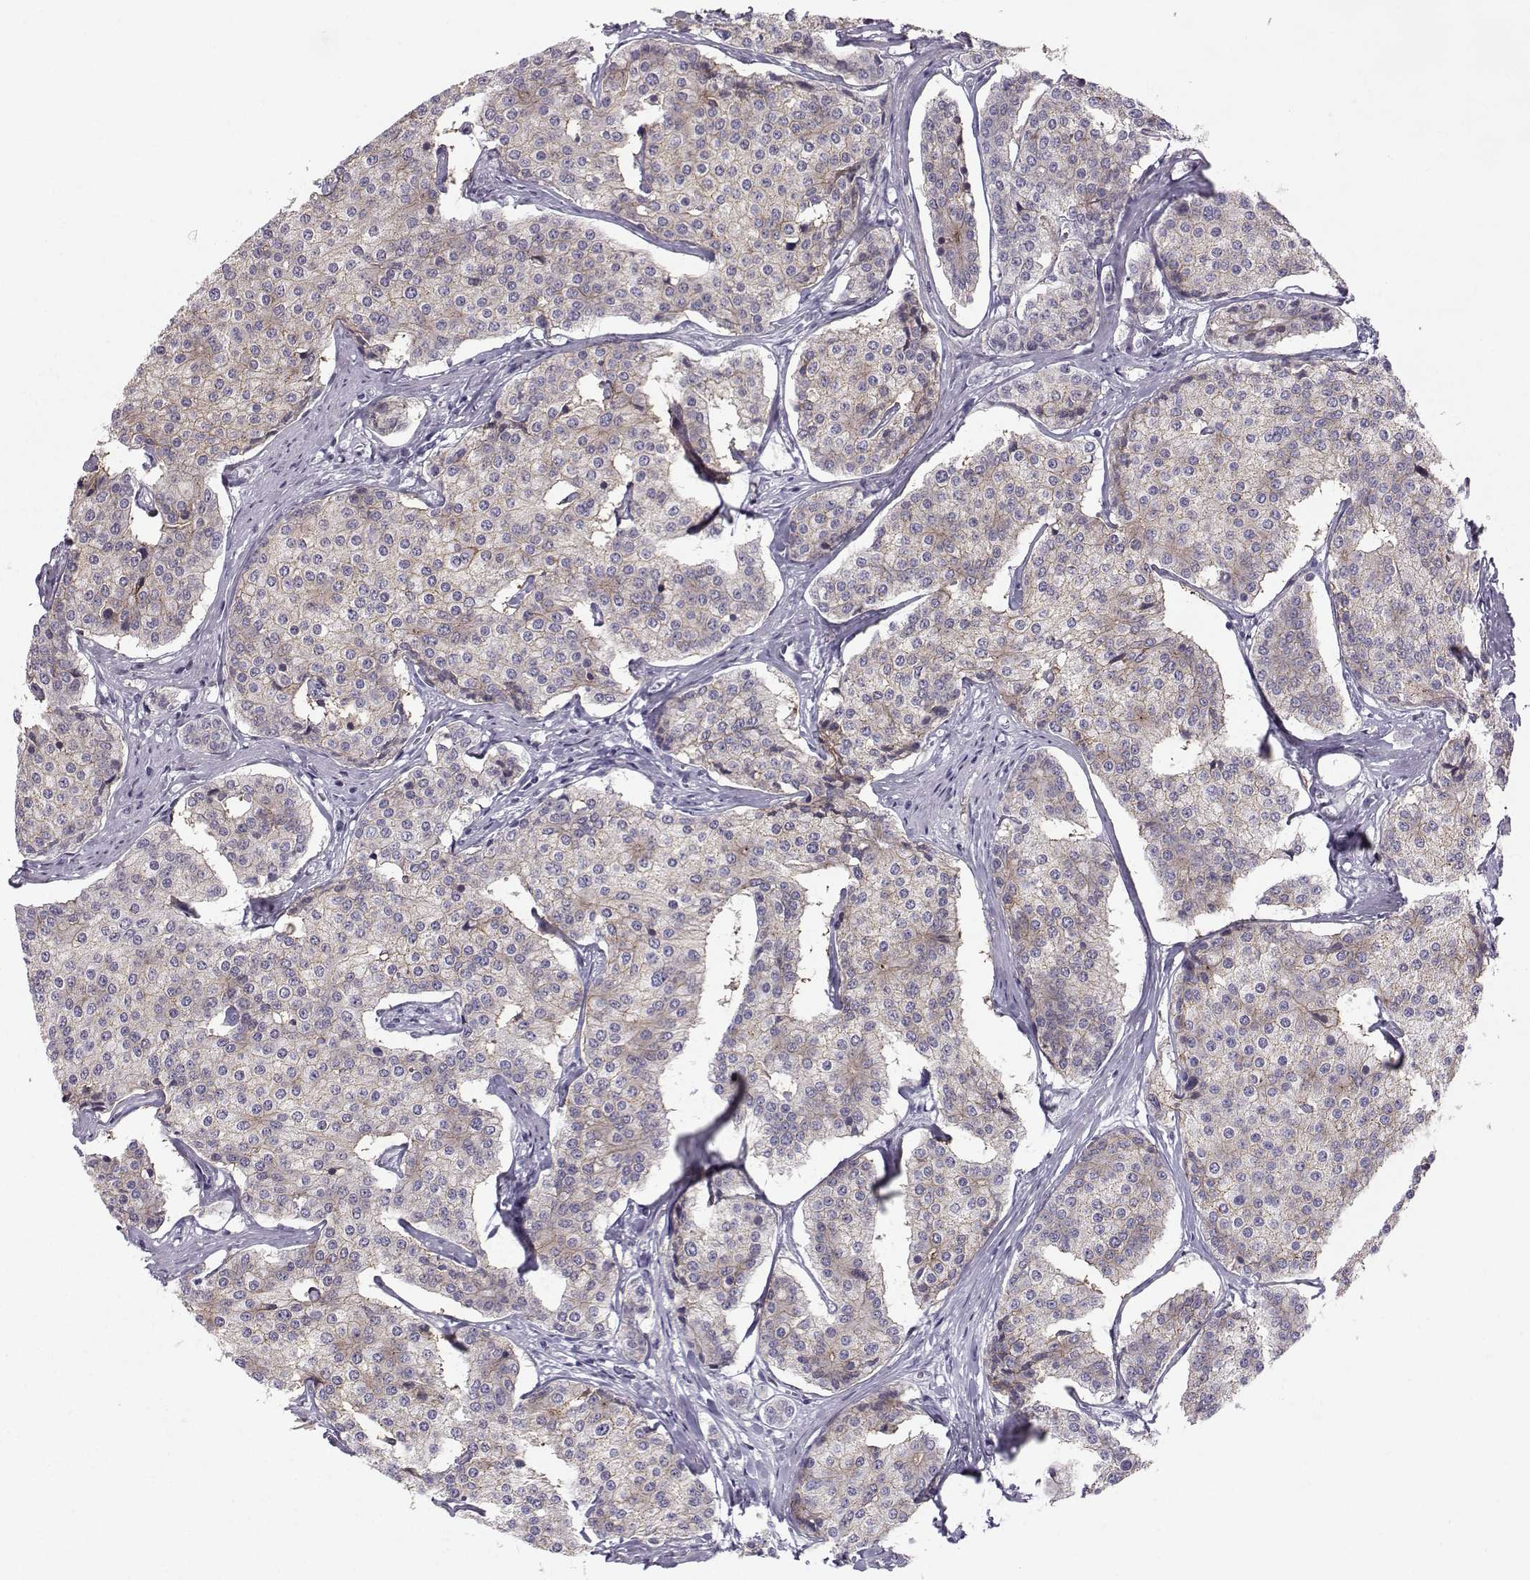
{"staining": {"intensity": "weak", "quantity": ">75%", "location": "cytoplasmic/membranous"}, "tissue": "carcinoid", "cell_type": "Tumor cells", "image_type": "cancer", "snomed": [{"axis": "morphology", "description": "Carcinoid, malignant, NOS"}, {"axis": "topography", "description": "Small intestine"}], "caption": "Human malignant carcinoid stained for a protein (brown) displays weak cytoplasmic/membranous positive expression in about >75% of tumor cells.", "gene": "DMRT3", "patient": {"sex": "female", "age": 65}}